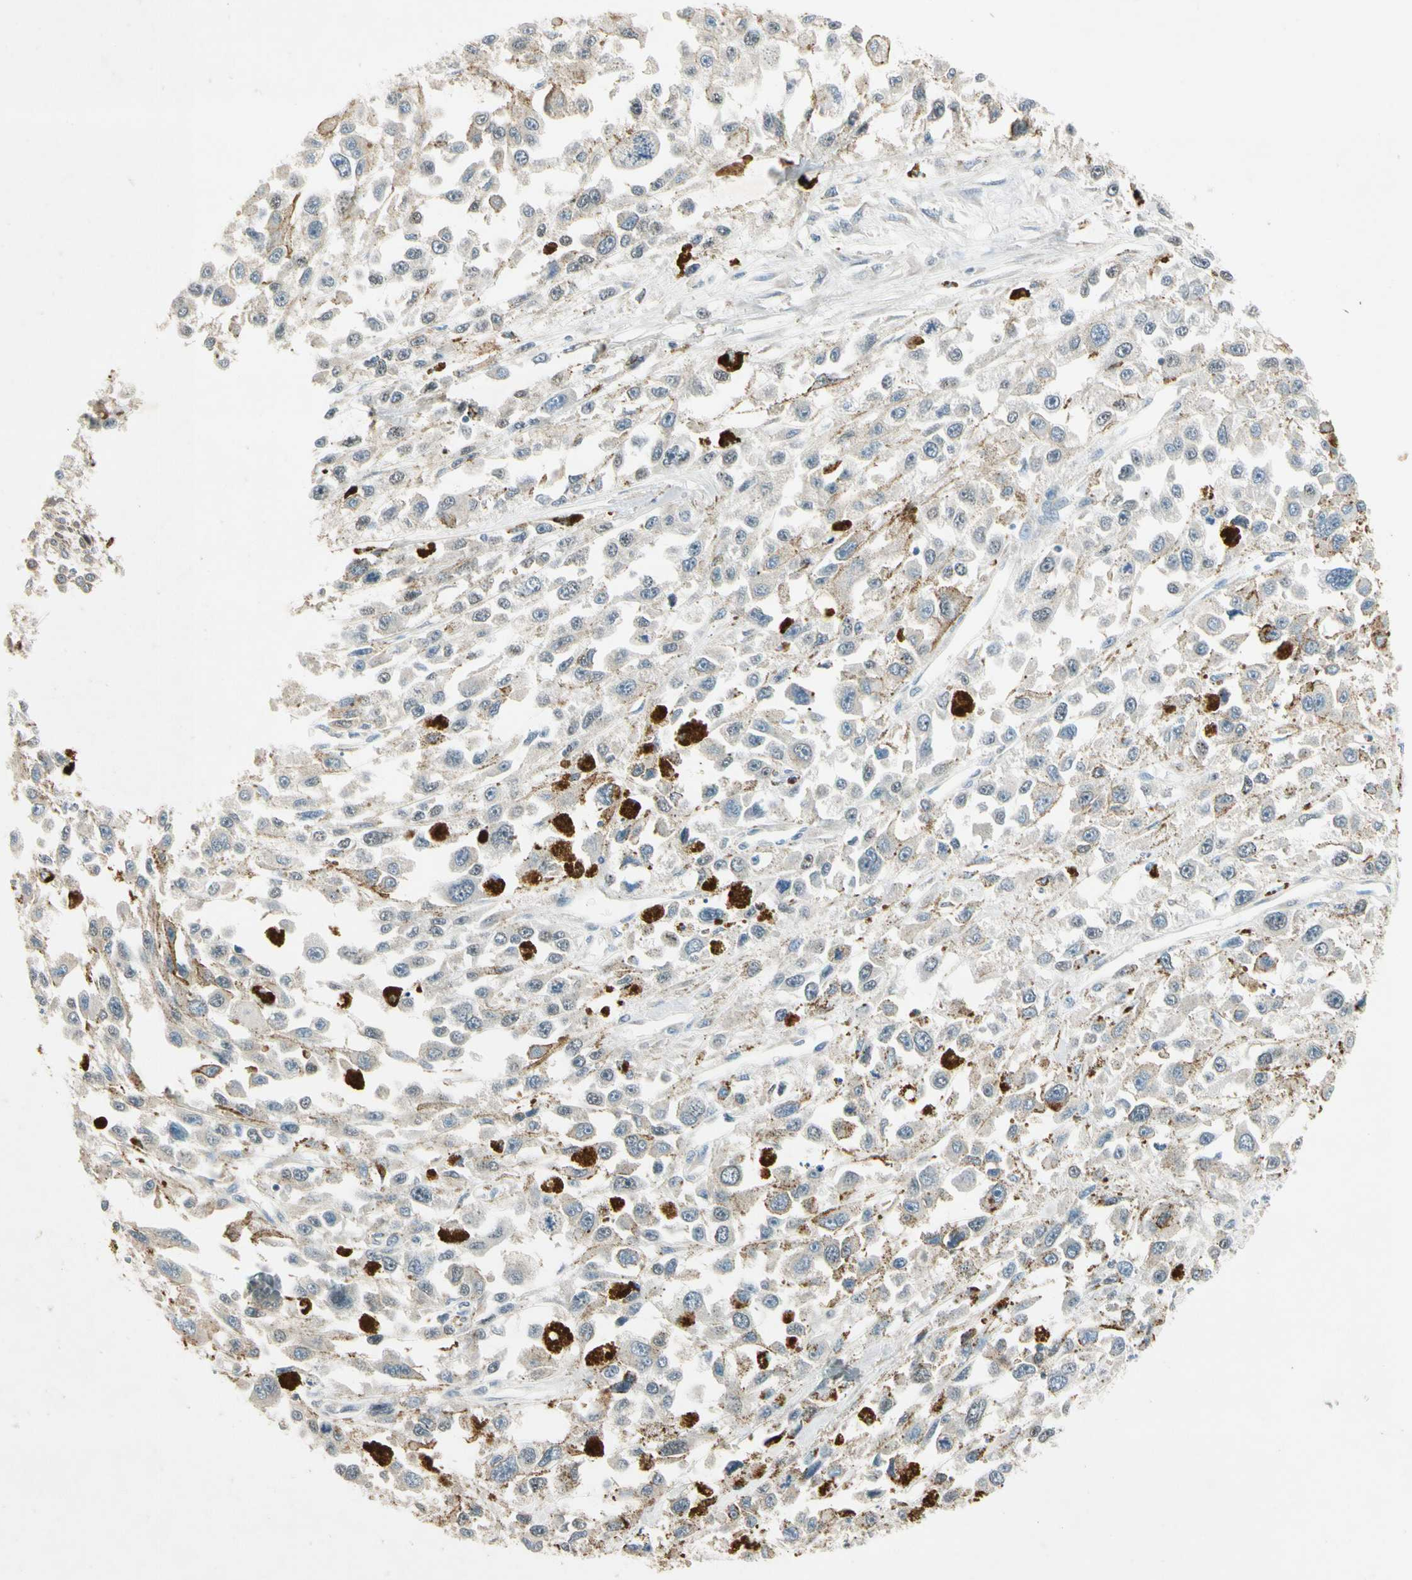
{"staining": {"intensity": "negative", "quantity": "none", "location": "none"}, "tissue": "melanoma", "cell_type": "Tumor cells", "image_type": "cancer", "snomed": [{"axis": "morphology", "description": "Malignant melanoma, Metastatic site"}, {"axis": "topography", "description": "Lymph node"}], "caption": "Tumor cells are negative for brown protein staining in malignant melanoma (metastatic site). (DAB IHC visualized using brightfield microscopy, high magnification).", "gene": "RPS6KB2", "patient": {"sex": "male", "age": 59}}